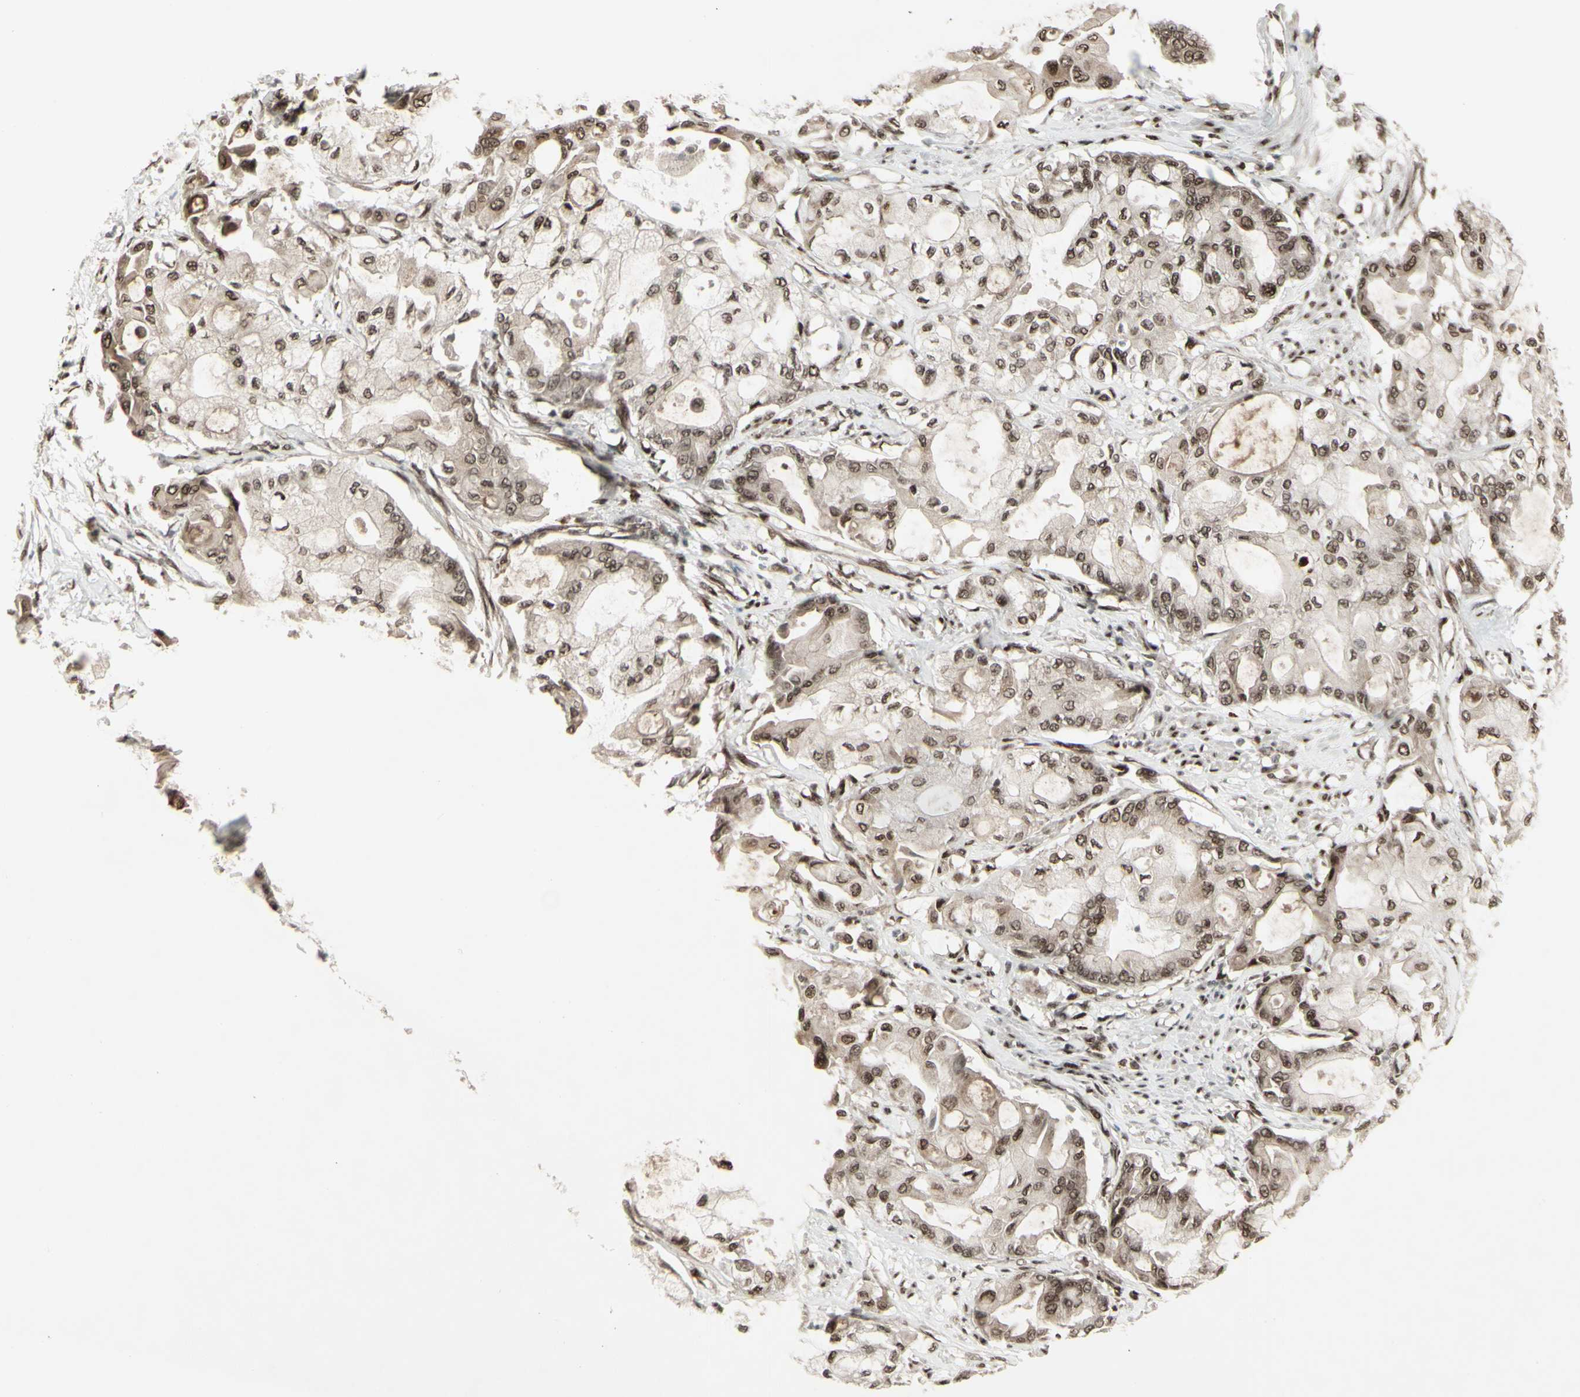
{"staining": {"intensity": "moderate", "quantity": ">75%", "location": "cytoplasmic/membranous,nuclear"}, "tissue": "pancreatic cancer", "cell_type": "Tumor cells", "image_type": "cancer", "snomed": [{"axis": "morphology", "description": "Adenocarcinoma, NOS"}, {"axis": "morphology", "description": "Adenocarcinoma, metastatic, NOS"}, {"axis": "topography", "description": "Lymph node"}, {"axis": "topography", "description": "Pancreas"}, {"axis": "topography", "description": "Duodenum"}], "caption": "IHC photomicrograph of neoplastic tissue: adenocarcinoma (pancreatic) stained using immunohistochemistry (IHC) reveals medium levels of moderate protein expression localized specifically in the cytoplasmic/membranous and nuclear of tumor cells, appearing as a cytoplasmic/membranous and nuclear brown color.", "gene": "CBX1", "patient": {"sex": "female", "age": 64}}